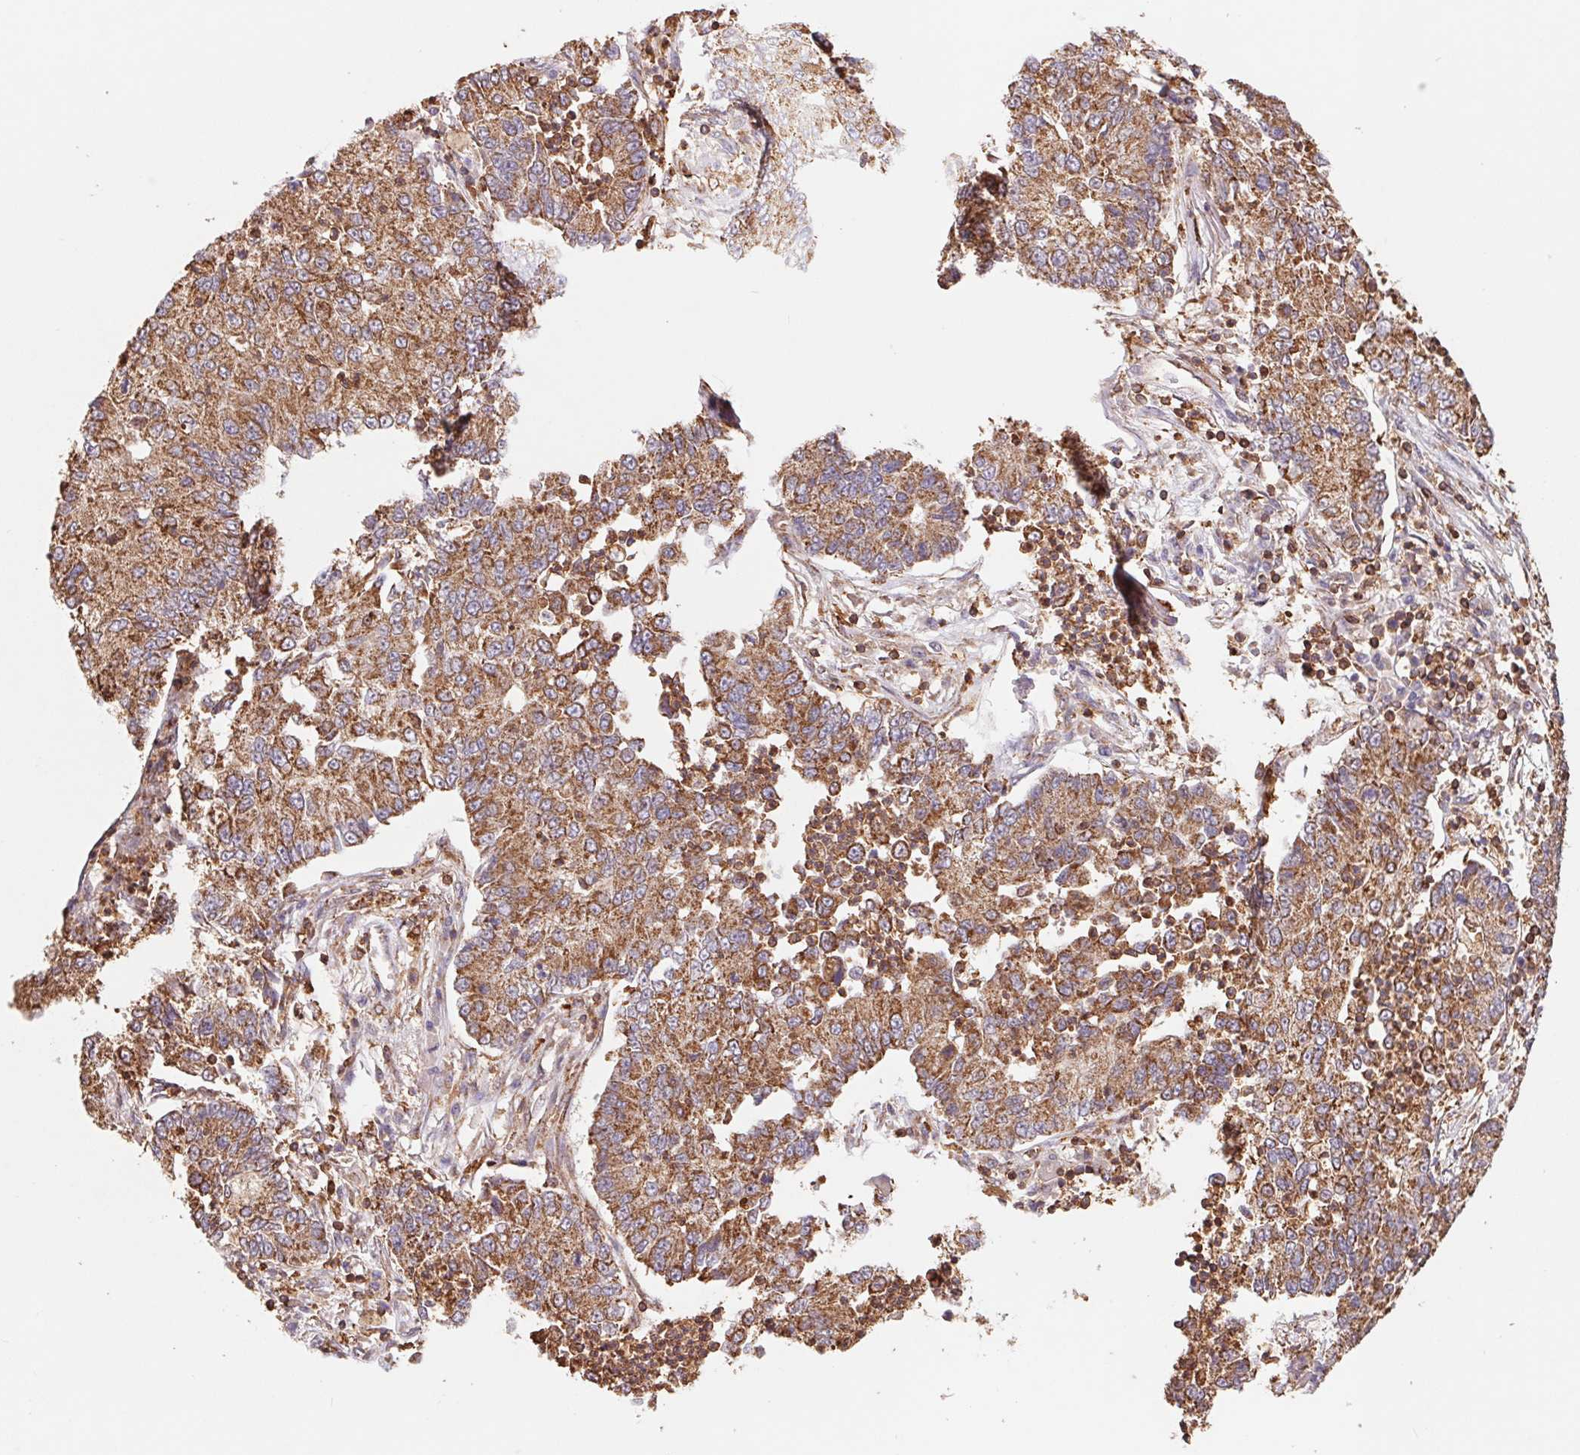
{"staining": {"intensity": "moderate", "quantity": ">75%", "location": "cytoplasmic/membranous"}, "tissue": "lung cancer", "cell_type": "Tumor cells", "image_type": "cancer", "snomed": [{"axis": "morphology", "description": "Adenocarcinoma, NOS"}, {"axis": "topography", "description": "Lung"}], "caption": "Lung adenocarcinoma stained for a protein (brown) demonstrates moderate cytoplasmic/membranous positive positivity in approximately >75% of tumor cells.", "gene": "URM1", "patient": {"sex": "female", "age": 57}}